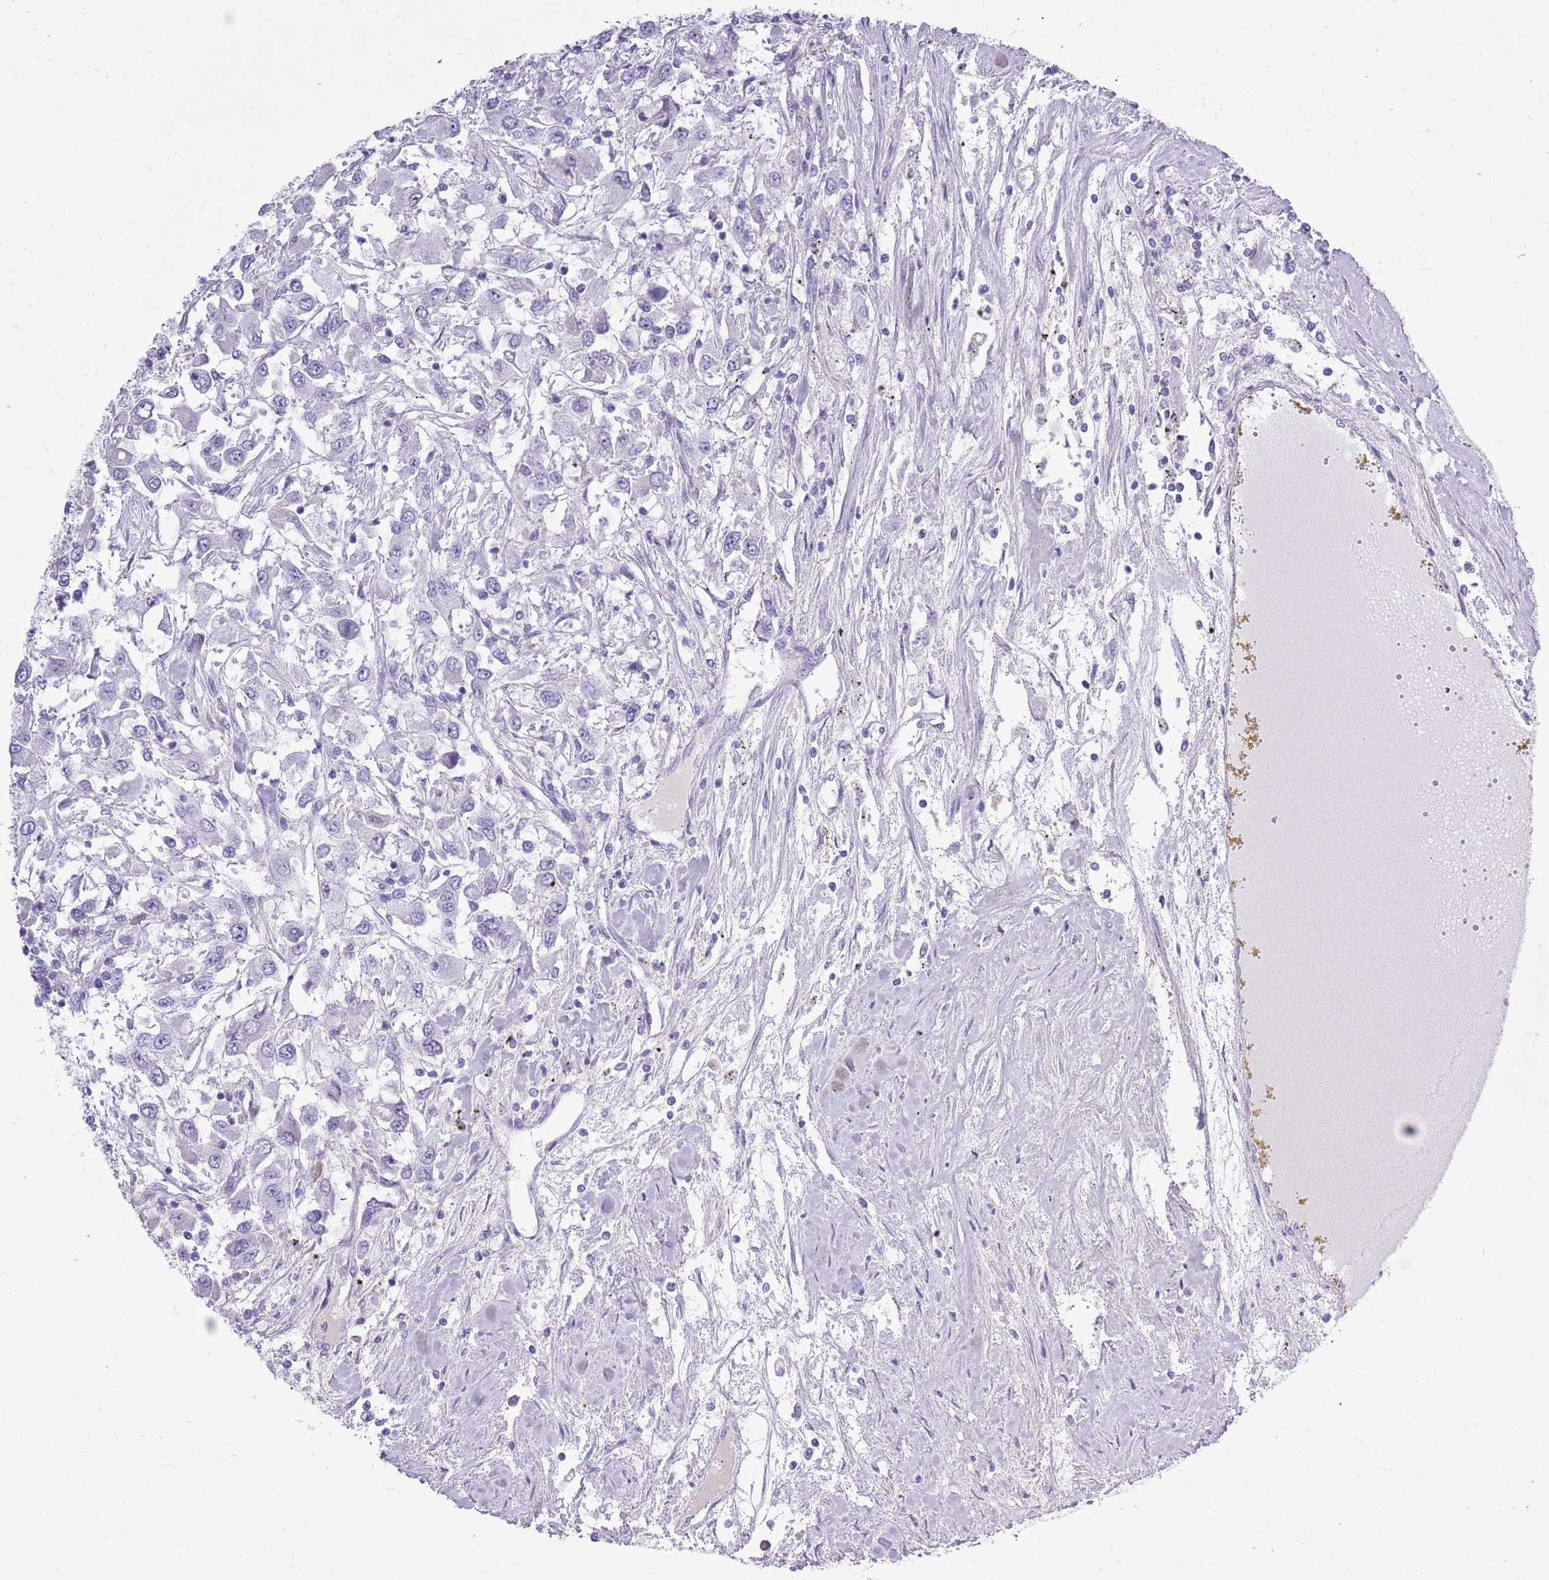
{"staining": {"intensity": "negative", "quantity": "none", "location": "none"}, "tissue": "renal cancer", "cell_type": "Tumor cells", "image_type": "cancer", "snomed": [{"axis": "morphology", "description": "Adenocarcinoma, NOS"}, {"axis": "topography", "description": "Kidney"}], "caption": "DAB (3,3'-diaminobenzidine) immunohistochemical staining of adenocarcinoma (renal) exhibits no significant staining in tumor cells.", "gene": "ZNF425", "patient": {"sex": "female", "age": 67}}